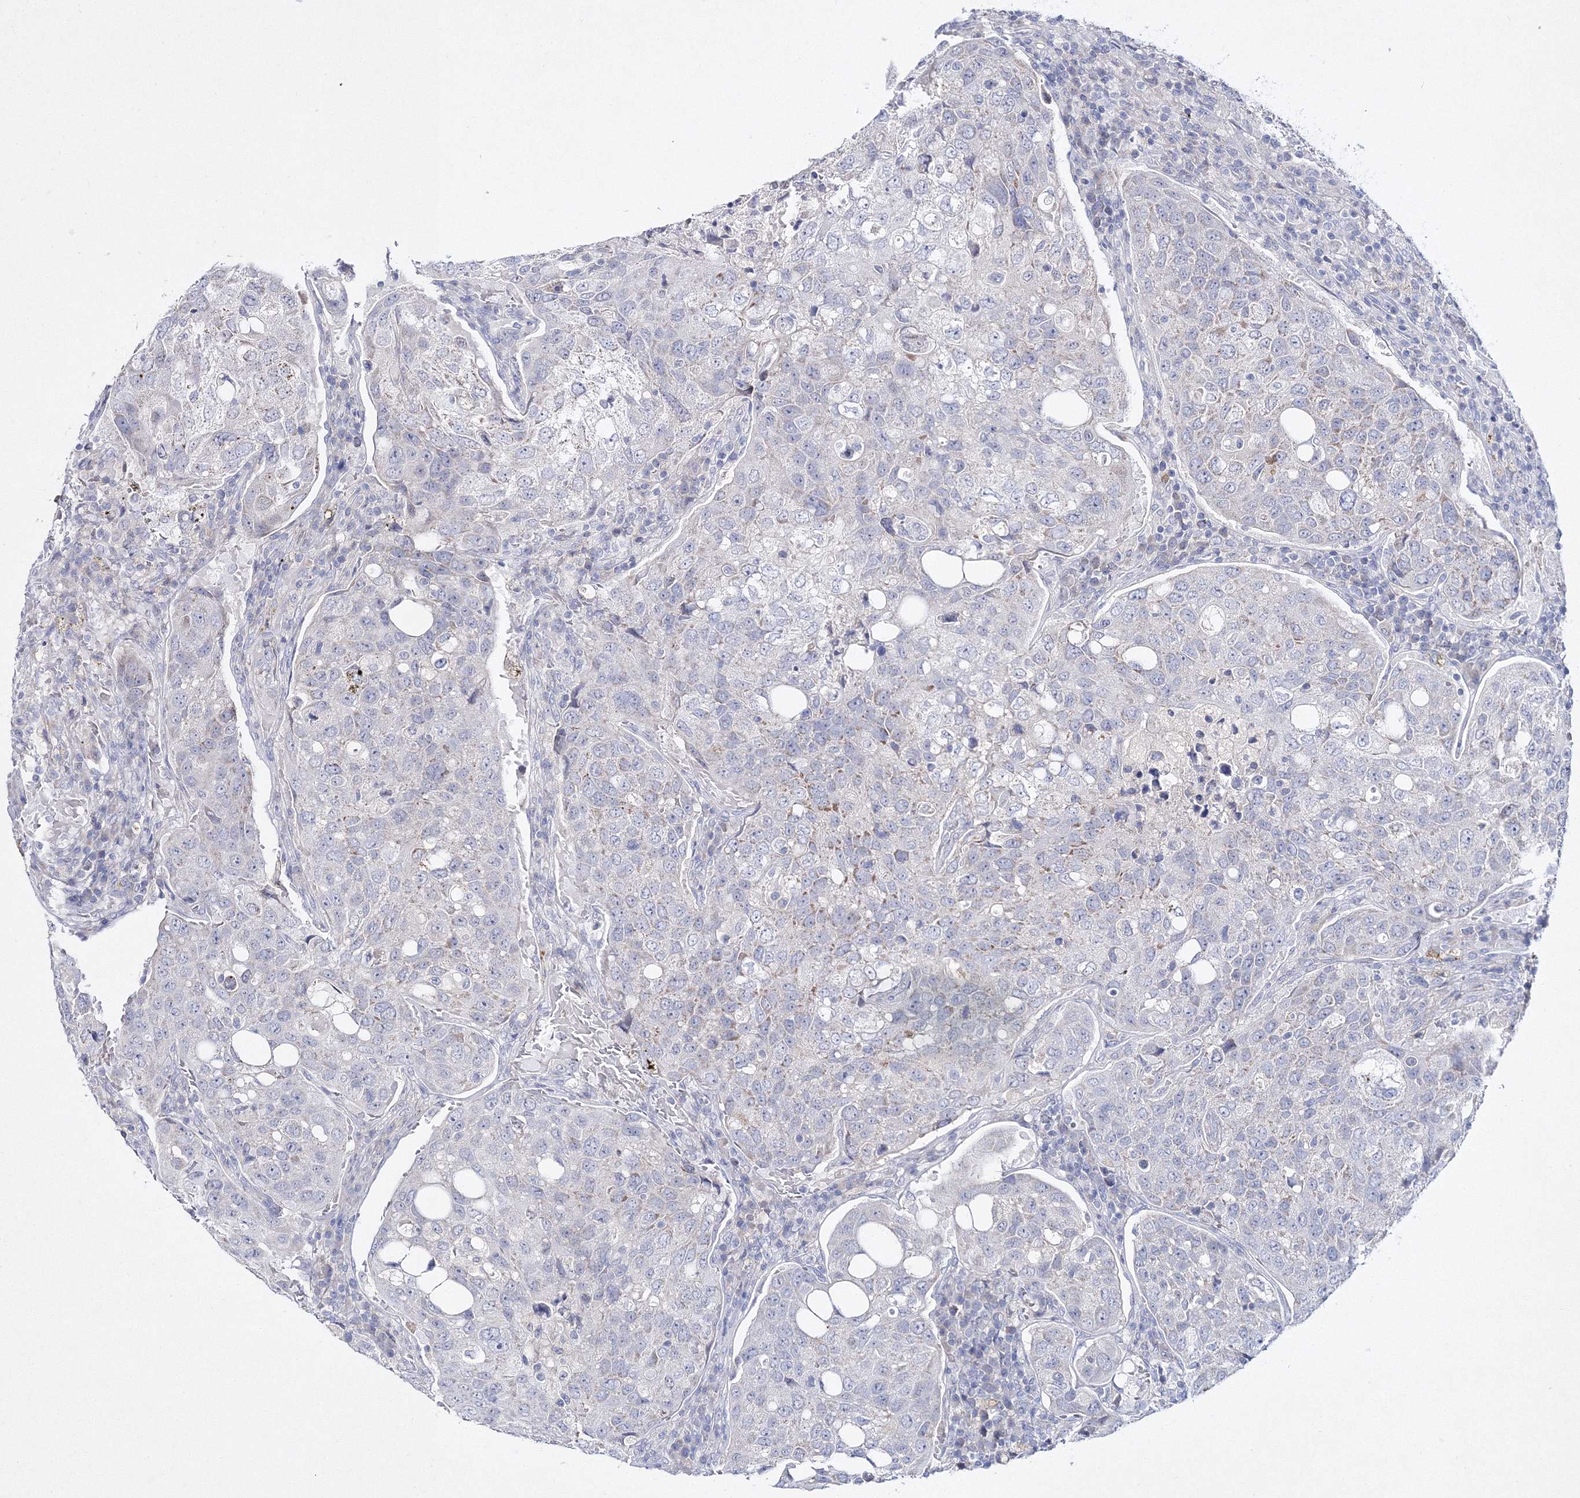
{"staining": {"intensity": "weak", "quantity": "<25%", "location": "cytoplasmic/membranous"}, "tissue": "urothelial cancer", "cell_type": "Tumor cells", "image_type": "cancer", "snomed": [{"axis": "morphology", "description": "Urothelial carcinoma, High grade"}, {"axis": "topography", "description": "Lymph node"}, {"axis": "topography", "description": "Urinary bladder"}], "caption": "Immunohistochemical staining of human urothelial cancer displays no significant expression in tumor cells. (DAB IHC visualized using brightfield microscopy, high magnification).", "gene": "NEU4", "patient": {"sex": "male", "age": 51}}